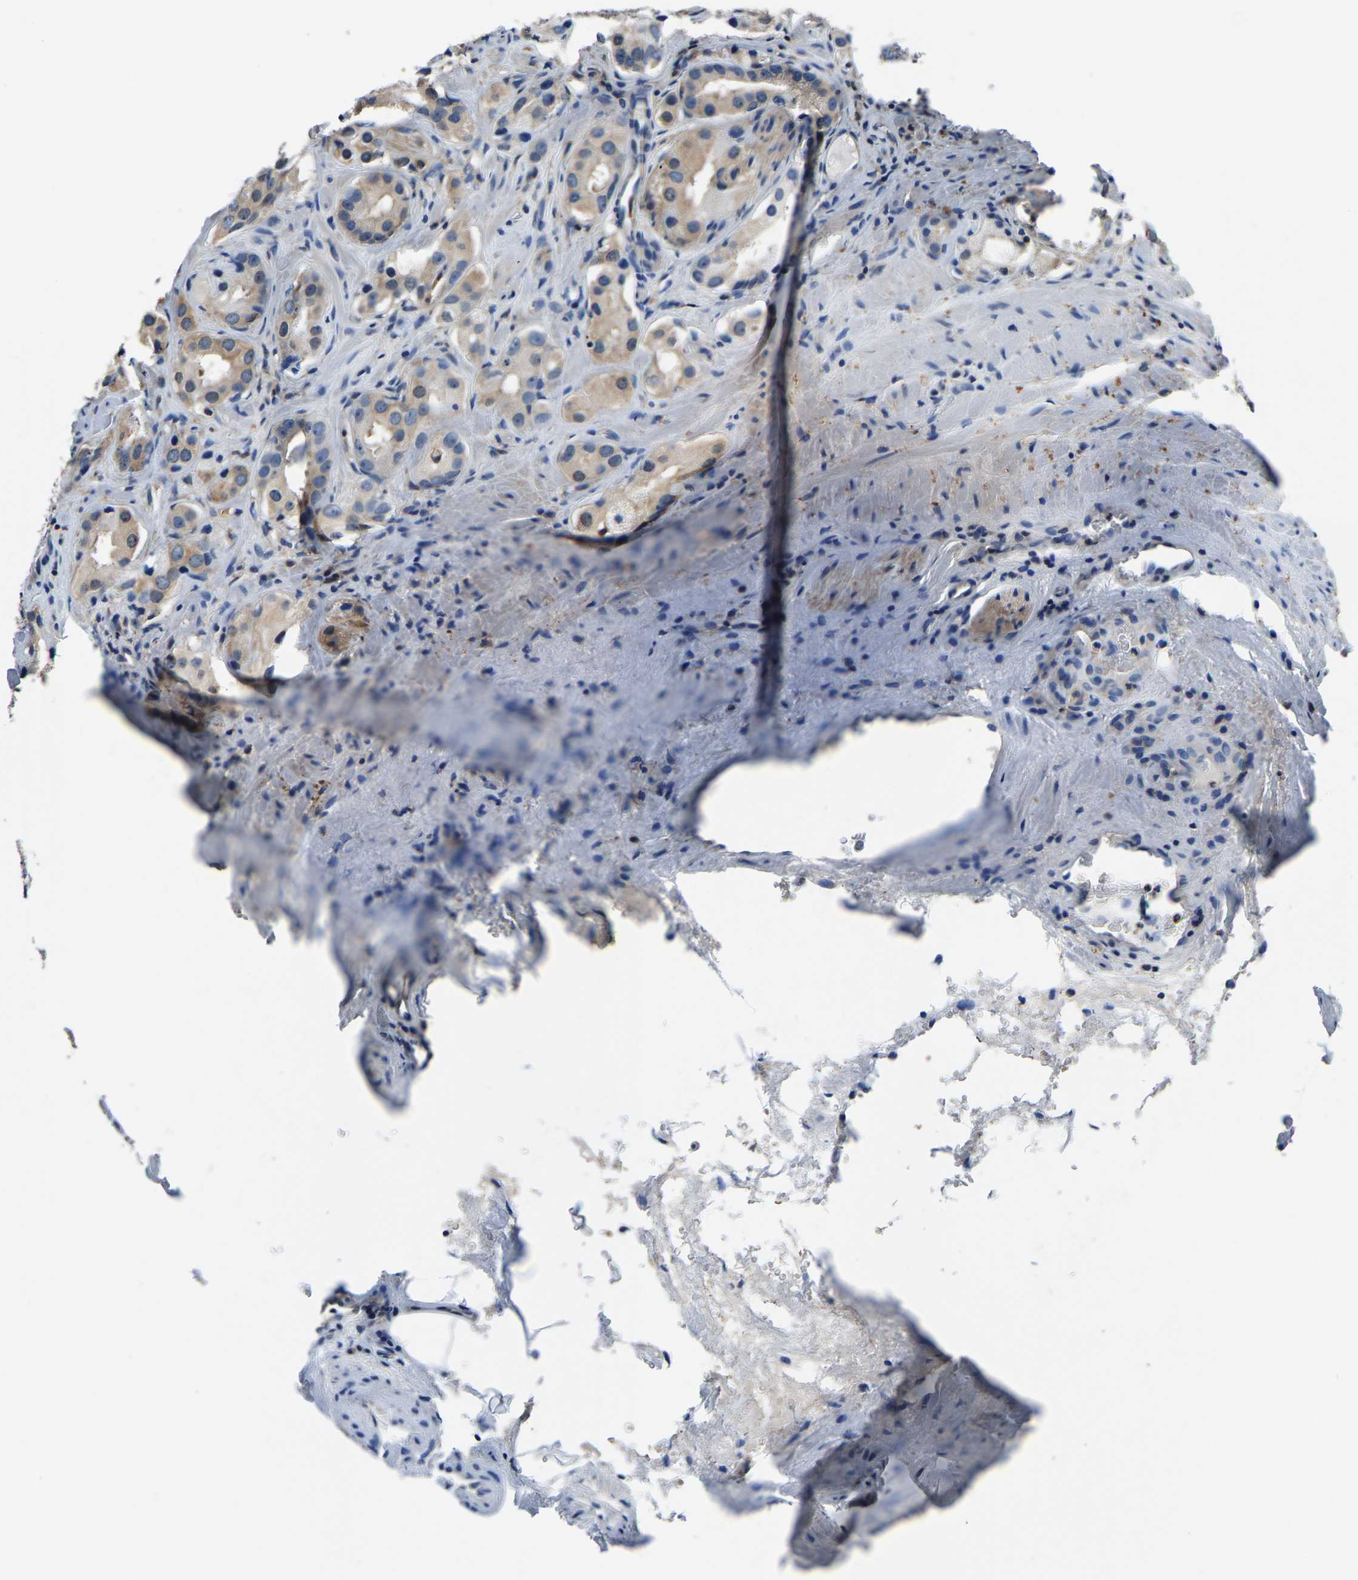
{"staining": {"intensity": "weak", "quantity": "<25%", "location": "cytoplasmic/membranous"}, "tissue": "prostate cancer", "cell_type": "Tumor cells", "image_type": "cancer", "snomed": [{"axis": "morphology", "description": "Adenocarcinoma, High grade"}, {"axis": "topography", "description": "Prostate"}], "caption": "Tumor cells show no significant expression in prostate cancer (high-grade adenocarcinoma). Nuclei are stained in blue.", "gene": "ALDOB", "patient": {"sex": "male", "age": 63}}